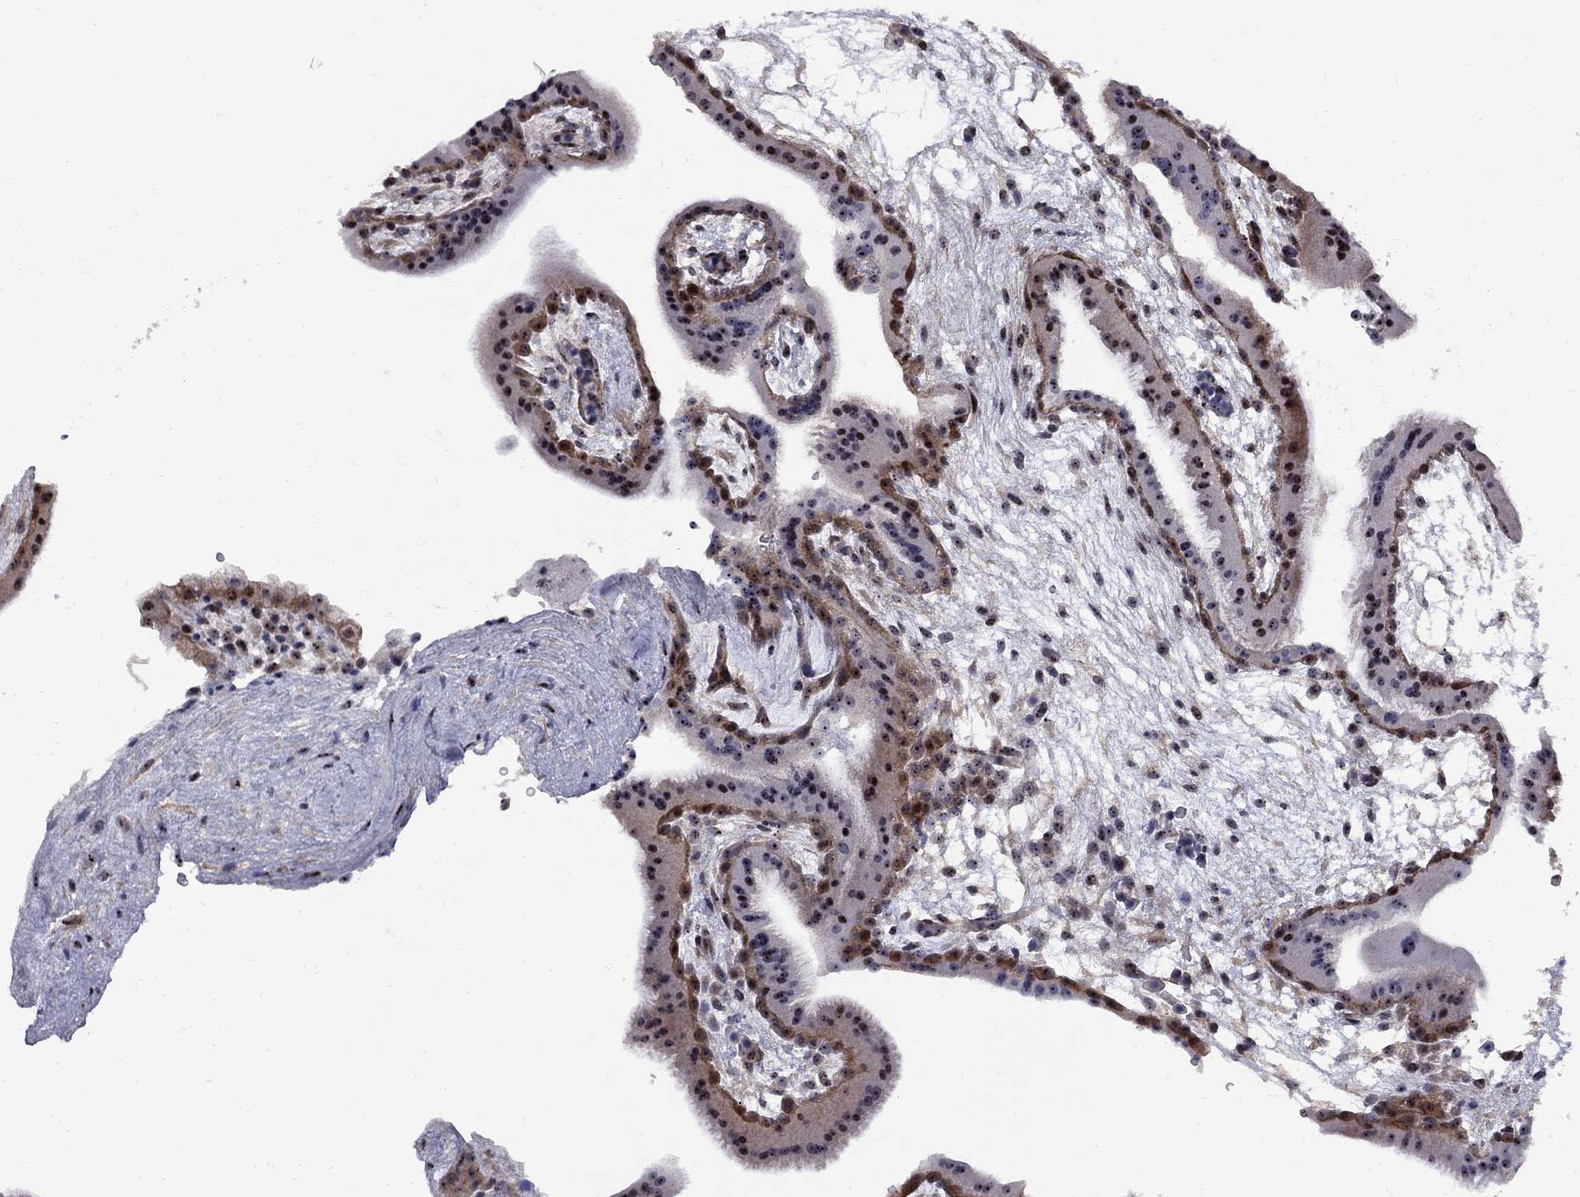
{"staining": {"intensity": "strong", "quantity": "<25%", "location": "nuclear"}, "tissue": "placenta", "cell_type": "Decidual cells", "image_type": "normal", "snomed": [{"axis": "morphology", "description": "Normal tissue, NOS"}, {"axis": "topography", "description": "Placenta"}], "caption": "IHC micrograph of benign placenta: human placenta stained using immunohistochemistry displays medium levels of strong protein expression localized specifically in the nuclear of decidual cells, appearing as a nuclear brown color.", "gene": "DHX33", "patient": {"sex": "female", "age": 19}}